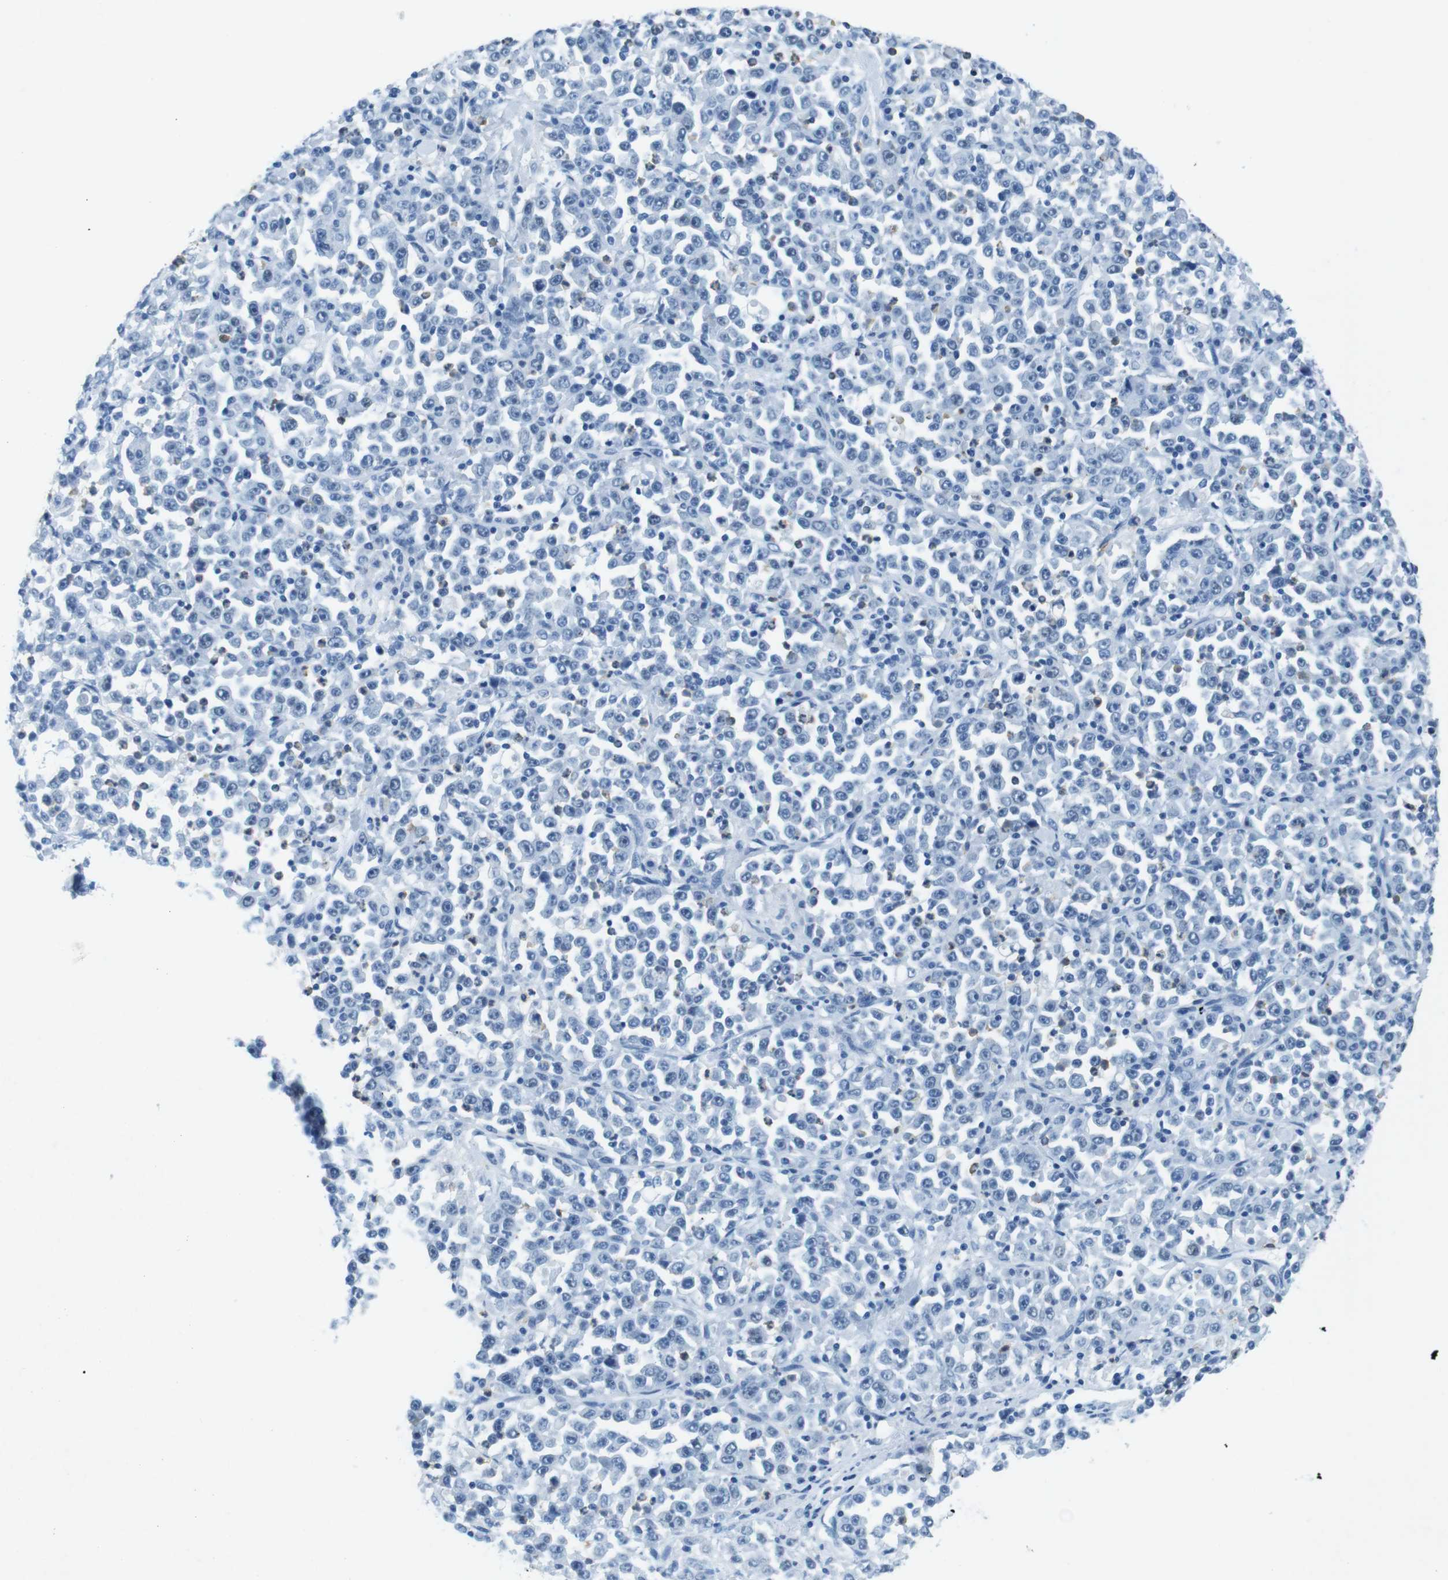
{"staining": {"intensity": "negative", "quantity": "none", "location": "none"}, "tissue": "stomach cancer", "cell_type": "Tumor cells", "image_type": "cancer", "snomed": [{"axis": "morphology", "description": "Normal tissue, NOS"}, {"axis": "morphology", "description": "Adenocarcinoma, NOS"}, {"axis": "topography", "description": "Stomach, upper"}, {"axis": "topography", "description": "Stomach"}], "caption": "This histopathology image is of stomach cancer stained with immunohistochemistry to label a protein in brown with the nuclei are counter-stained blue. There is no staining in tumor cells. (DAB immunohistochemistry (IHC) with hematoxylin counter stain).", "gene": "CTAG1B", "patient": {"sex": "male", "age": 59}}